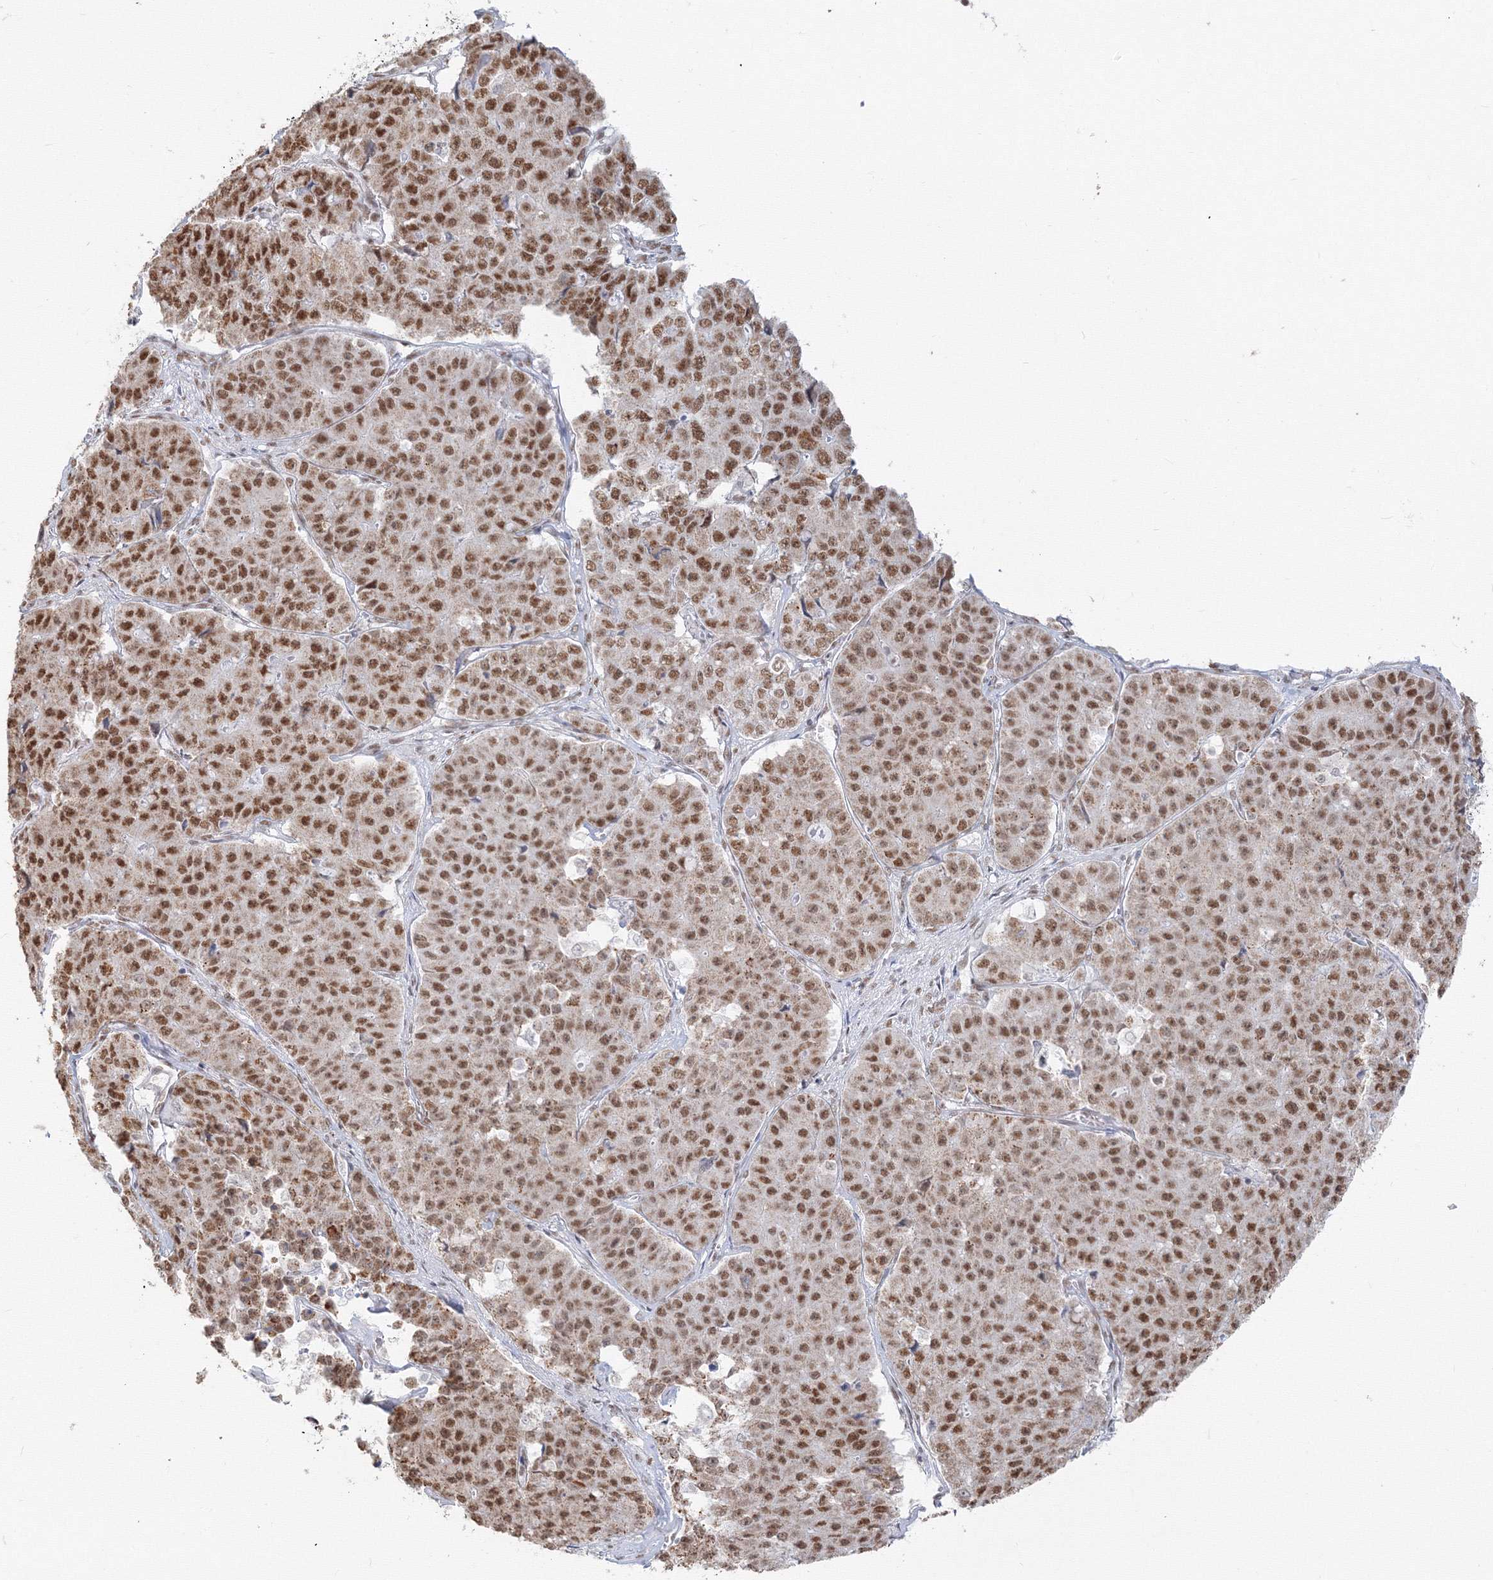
{"staining": {"intensity": "moderate", "quantity": ">75%", "location": "nuclear"}, "tissue": "pancreatic cancer", "cell_type": "Tumor cells", "image_type": "cancer", "snomed": [{"axis": "morphology", "description": "Adenocarcinoma, NOS"}, {"axis": "topography", "description": "Pancreas"}], "caption": "Brown immunohistochemical staining in adenocarcinoma (pancreatic) reveals moderate nuclear positivity in about >75% of tumor cells.", "gene": "PPP4R2", "patient": {"sex": "male", "age": 50}}